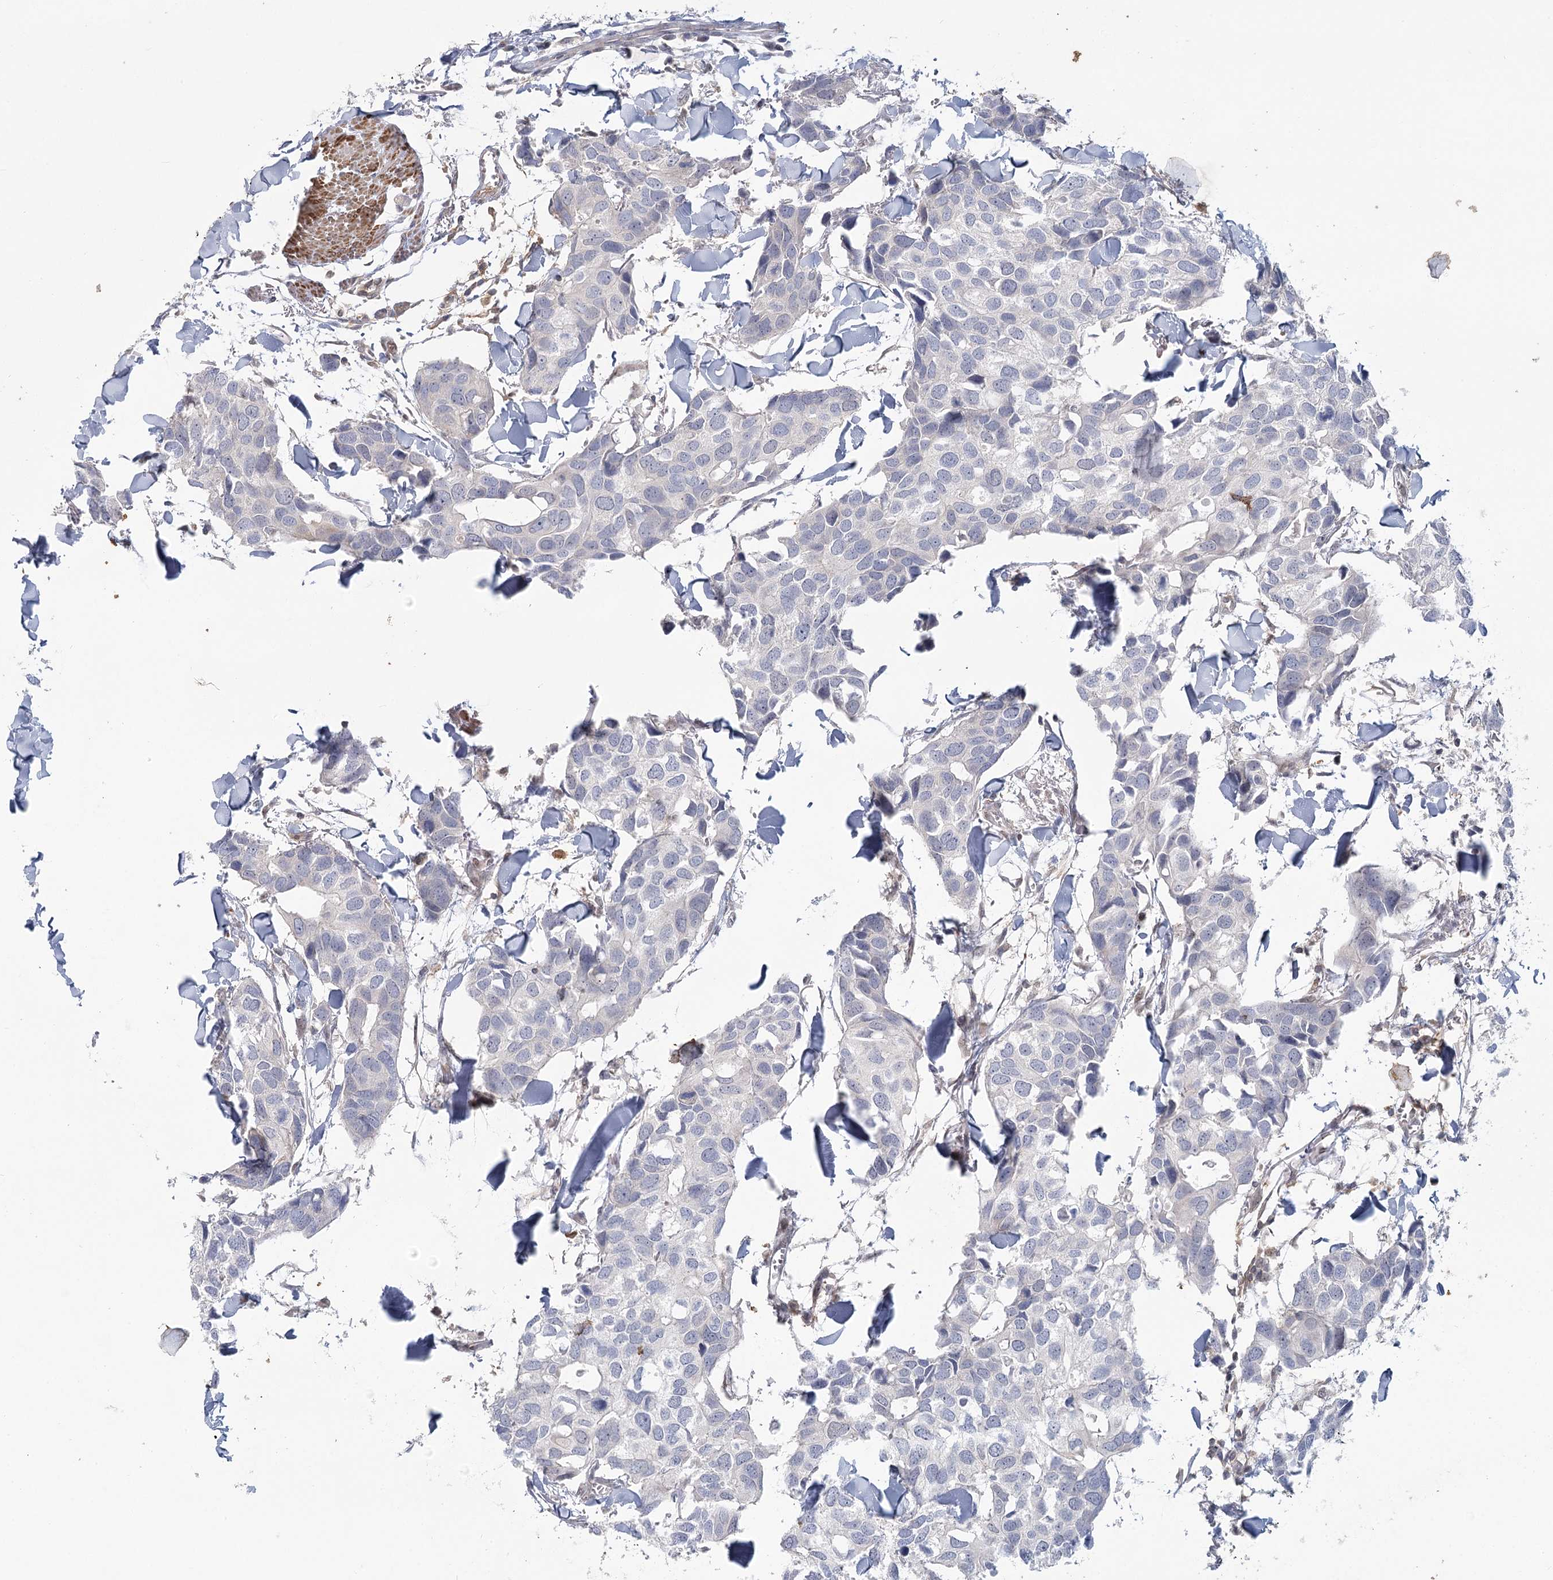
{"staining": {"intensity": "negative", "quantity": "none", "location": "none"}, "tissue": "breast cancer", "cell_type": "Tumor cells", "image_type": "cancer", "snomed": [{"axis": "morphology", "description": "Duct carcinoma"}, {"axis": "topography", "description": "Breast"}], "caption": "Image shows no protein positivity in tumor cells of breast cancer tissue.", "gene": "USP11", "patient": {"sex": "female", "age": 83}}